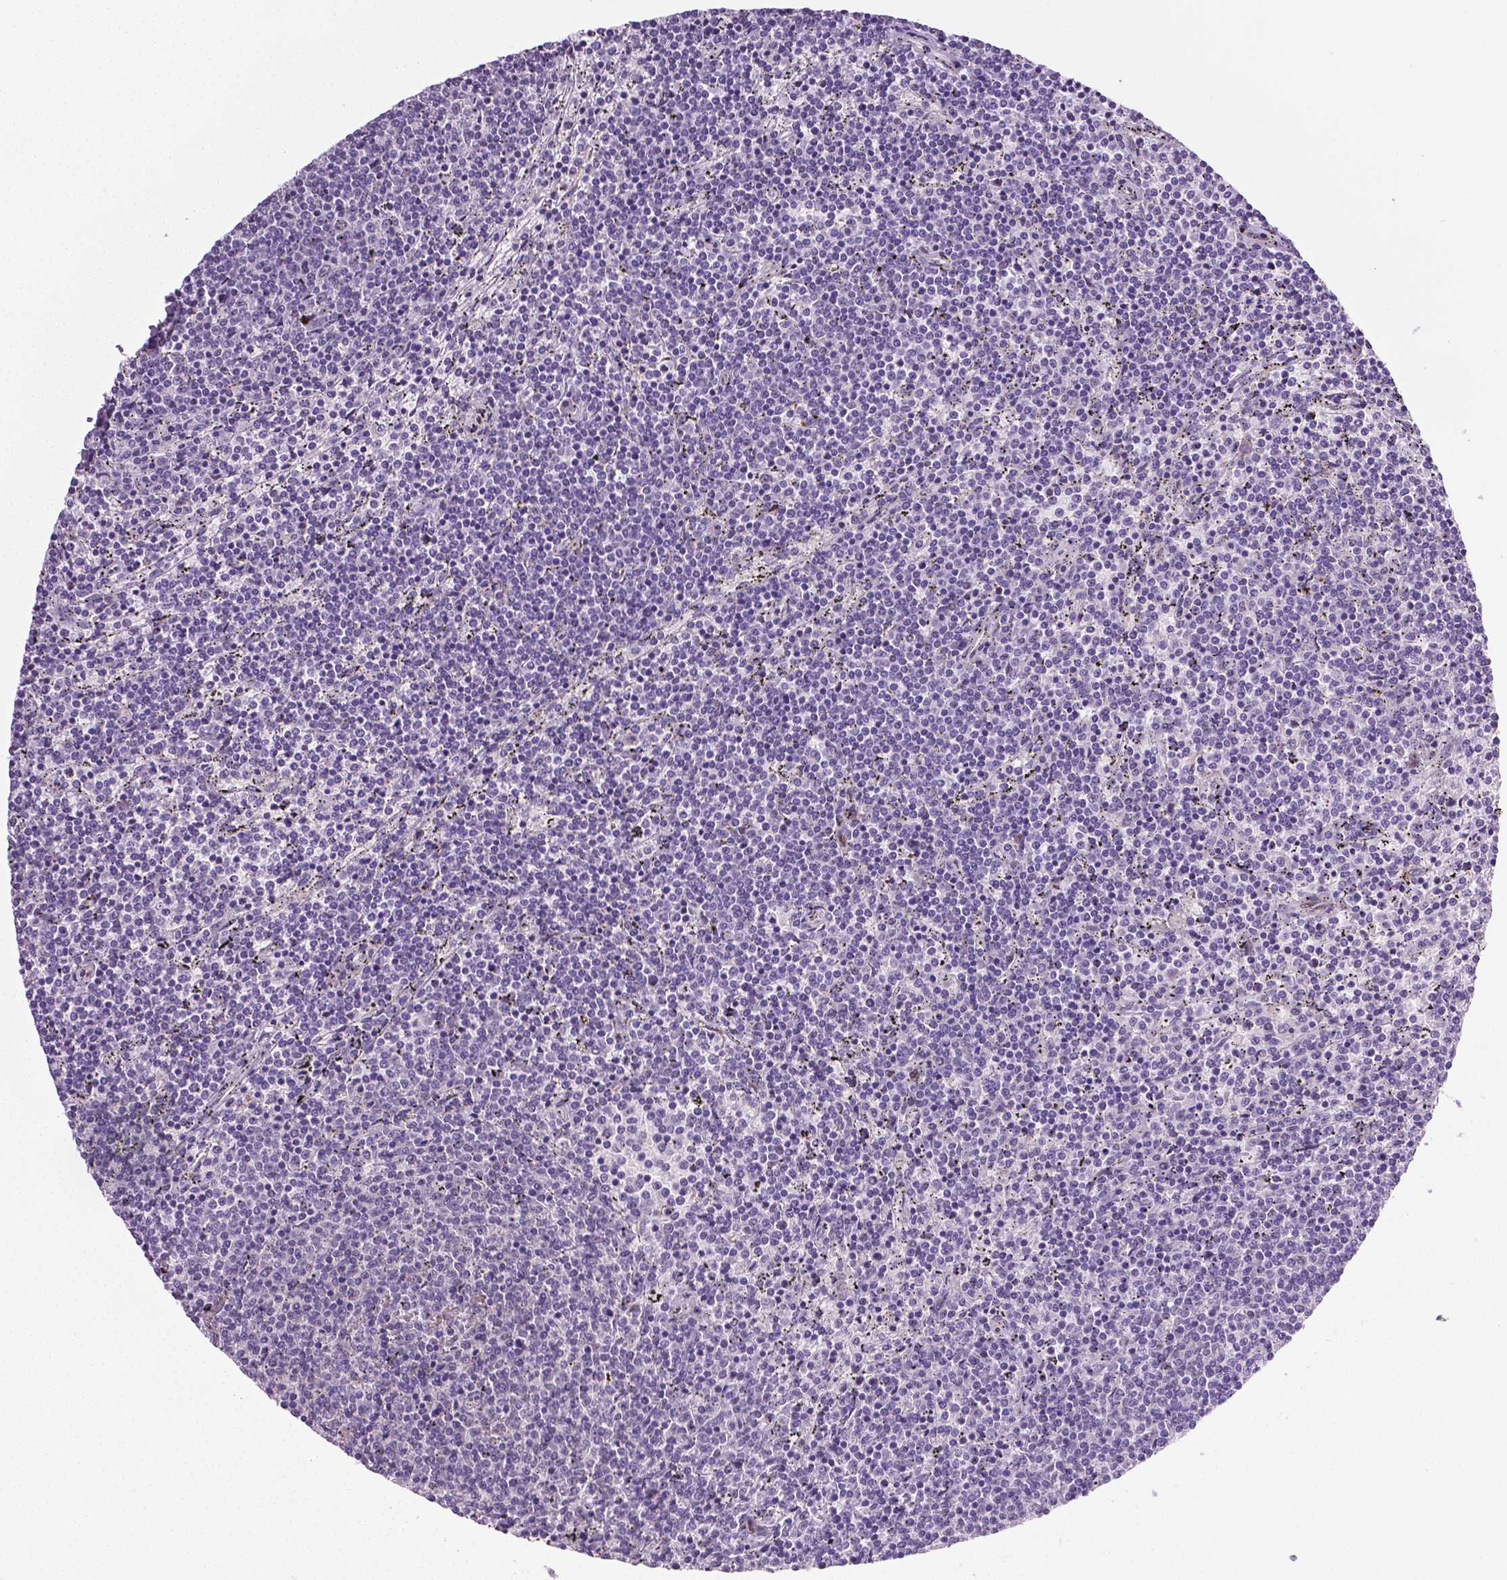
{"staining": {"intensity": "negative", "quantity": "none", "location": "none"}, "tissue": "lymphoma", "cell_type": "Tumor cells", "image_type": "cancer", "snomed": [{"axis": "morphology", "description": "Malignant lymphoma, non-Hodgkin's type, Low grade"}, {"axis": "topography", "description": "Spleen"}], "caption": "Immunohistochemistry of human lymphoma shows no staining in tumor cells. (DAB immunohistochemistry (IHC) with hematoxylin counter stain).", "gene": "PTGER3", "patient": {"sex": "female", "age": 50}}